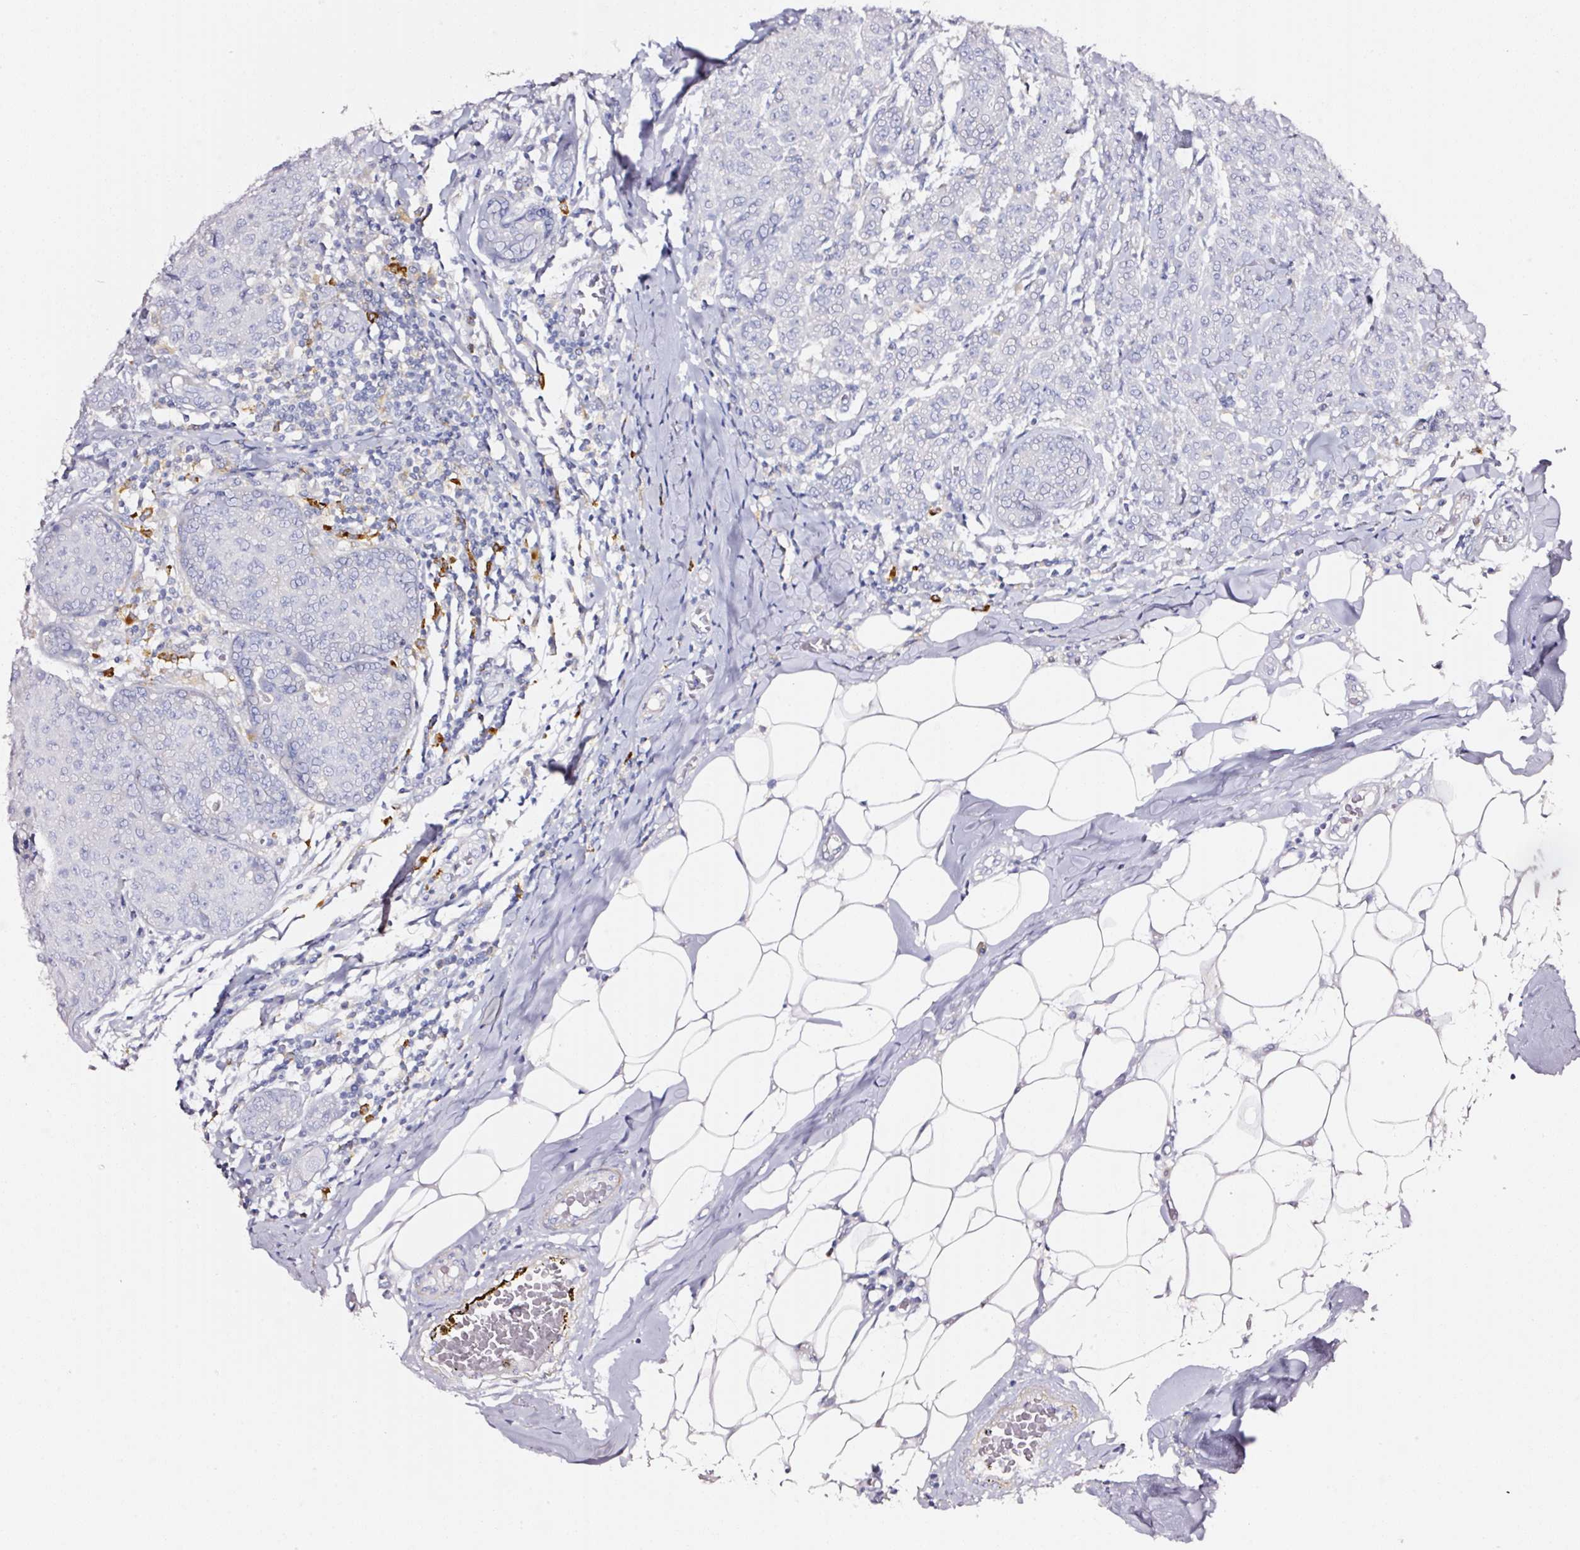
{"staining": {"intensity": "negative", "quantity": "none", "location": "none"}, "tissue": "breast cancer", "cell_type": "Tumor cells", "image_type": "cancer", "snomed": [{"axis": "morphology", "description": "Duct carcinoma"}, {"axis": "topography", "description": "Breast"}], "caption": "A high-resolution photomicrograph shows immunohistochemistry staining of breast cancer, which displays no significant staining in tumor cells. (DAB (3,3'-diaminobenzidine) immunohistochemistry (IHC) with hematoxylin counter stain).", "gene": "CYB561A3", "patient": {"sex": "female", "age": 43}}